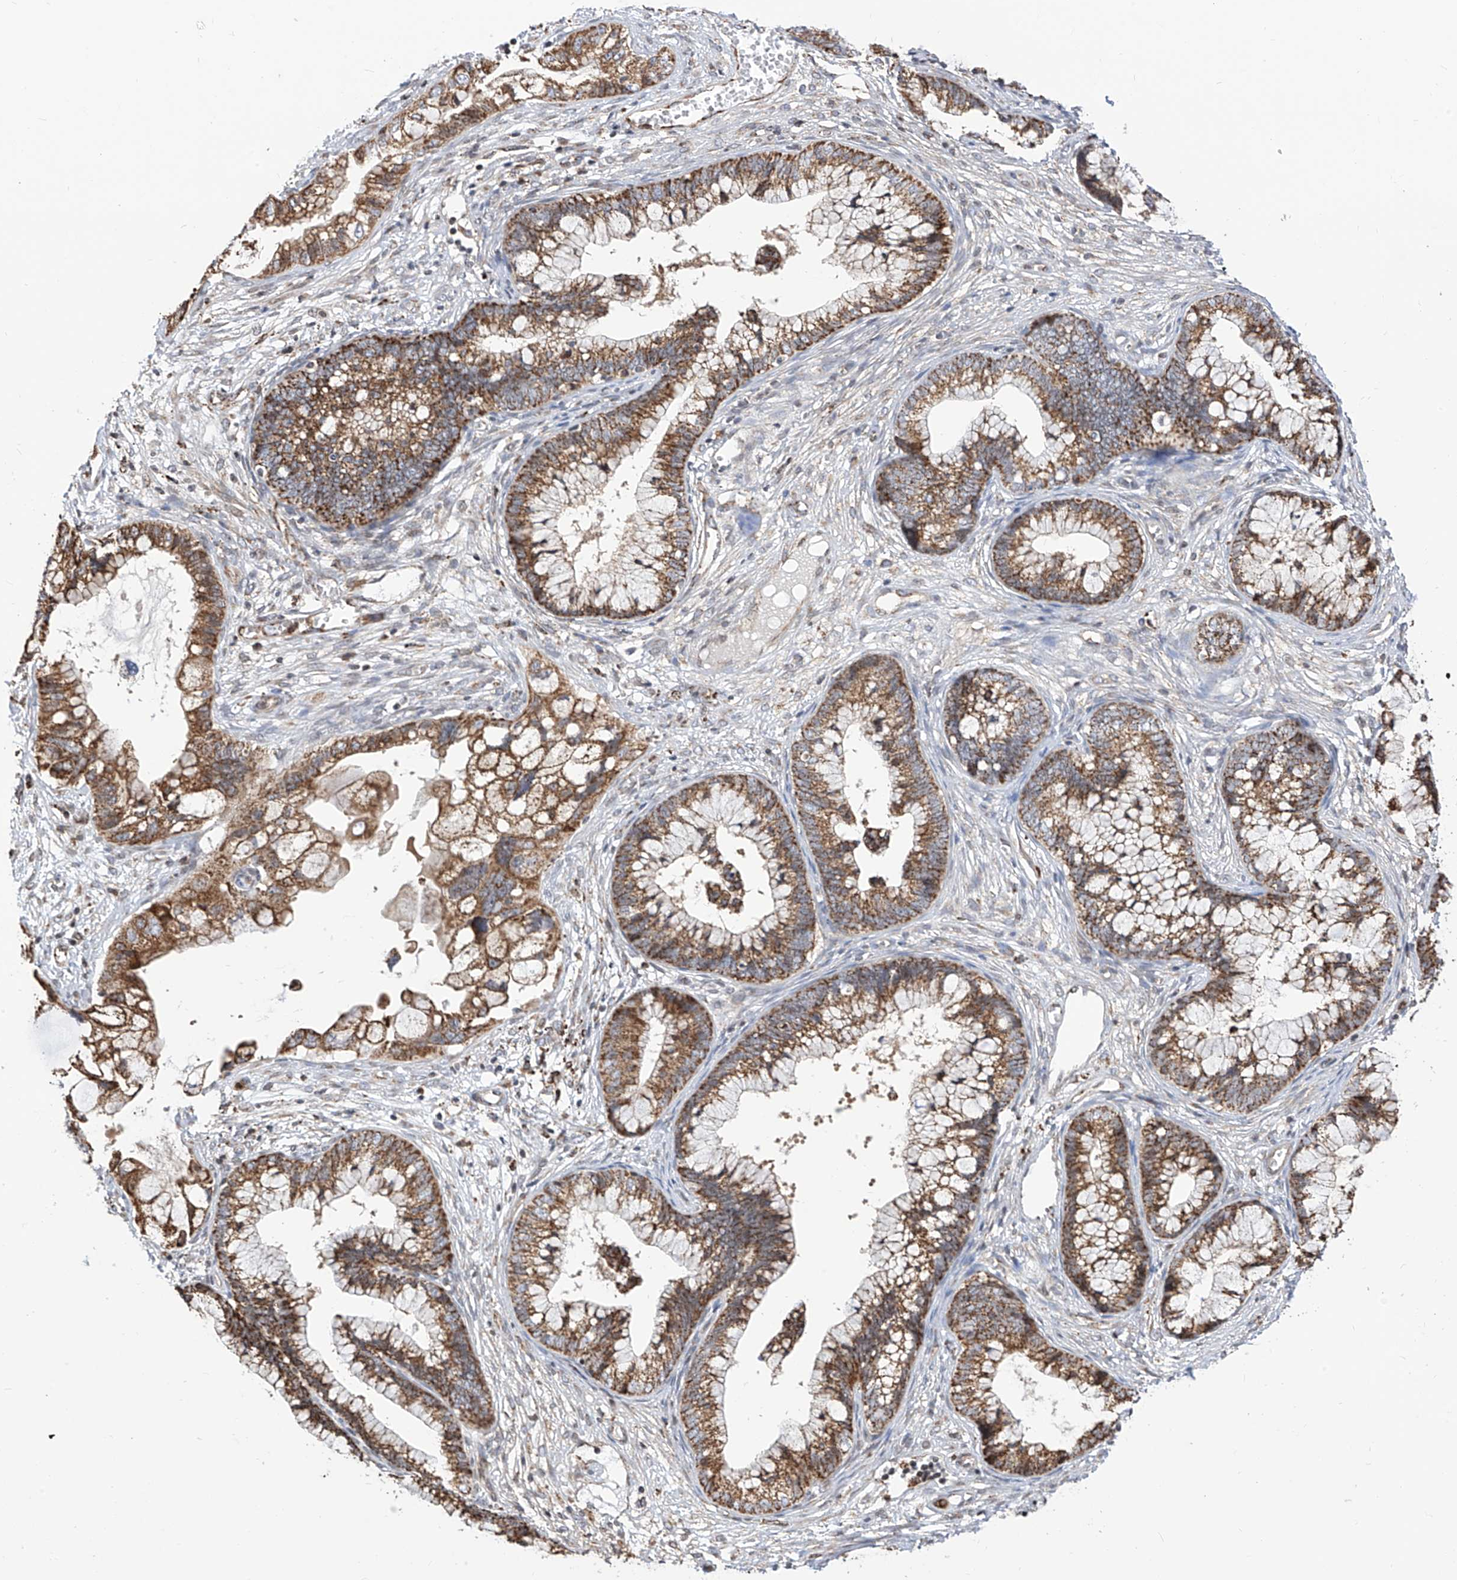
{"staining": {"intensity": "moderate", "quantity": ">75%", "location": "cytoplasmic/membranous"}, "tissue": "cervical cancer", "cell_type": "Tumor cells", "image_type": "cancer", "snomed": [{"axis": "morphology", "description": "Adenocarcinoma, NOS"}, {"axis": "topography", "description": "Cervix"}], "caption": "DAB immunohistochemical staining of cervical cancer exhibits moderate cytoplasmic/membranous protein staining in about >75% of tumor cells.", "gene": "TTLL8", "patient": {"sex": "female", "age": 44}}